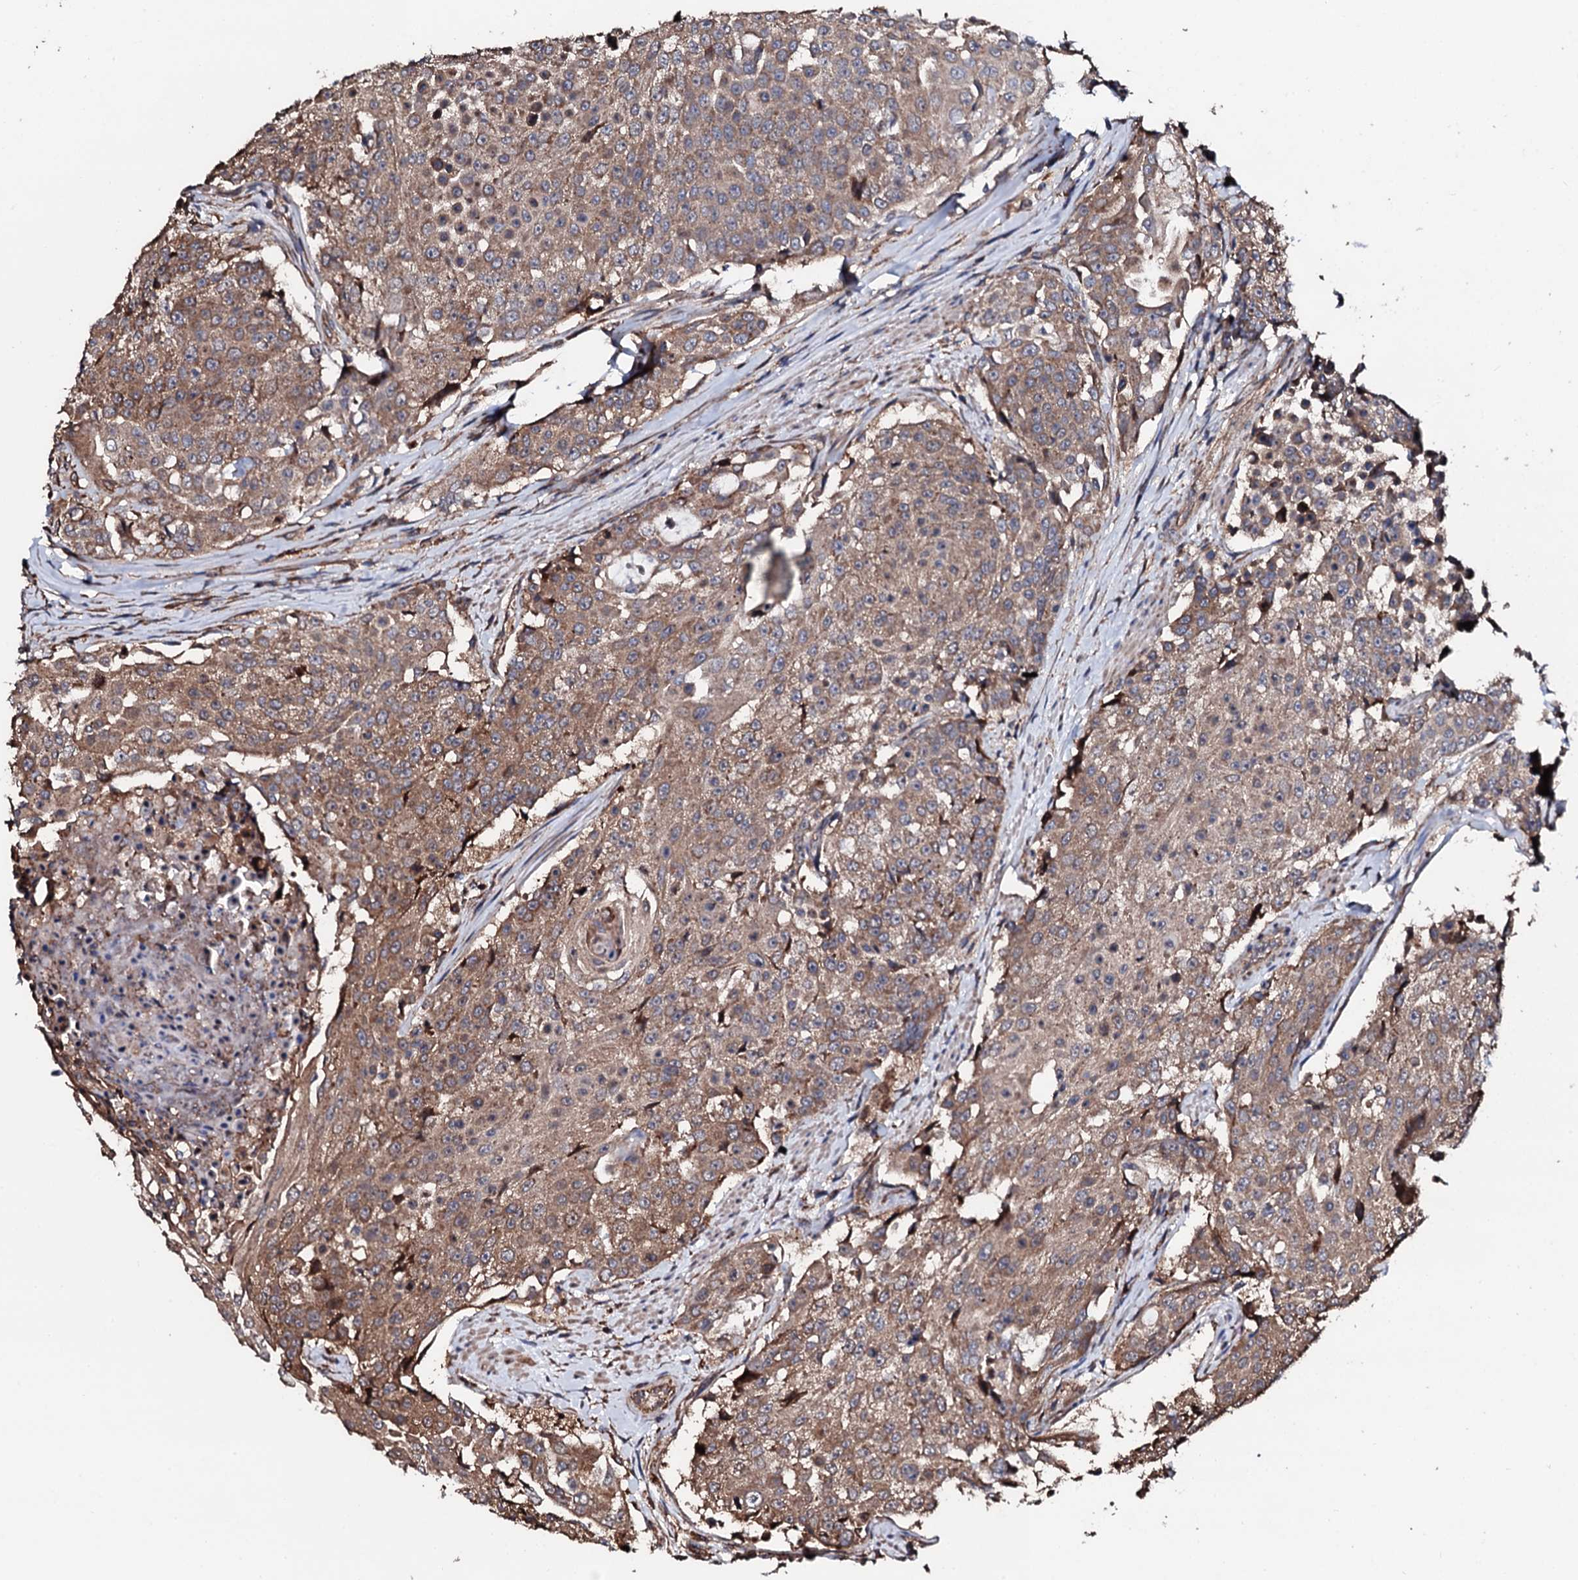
{"staining": {"intensity": "moderate", "quantity": ">75%", "location": "cytoplasmic/membranous"}, "tissue": "urothelial cancer", "cell_type": "Tumor cells", "image_type": "cancer", "snomed": [{"axis": "morphology", "description": "Urothelial carcinoma, High grade"}, {"axis": "topography", "description": "Urinary bladder"}], "caption": "Tumor cells demonstrate medium levels of moderate cytoplasmic/membranous positivity in approximately >75% of cells in human high-grade urothelial carcinoma. The staining was performed using DAB (3,3'-diaminobenzidine), with brown indicating positive protein expression. Nuclei are stained blue with hematoxylin.", "gene": "CKAP5", "patient": {"sex": "female", "age": 63}}